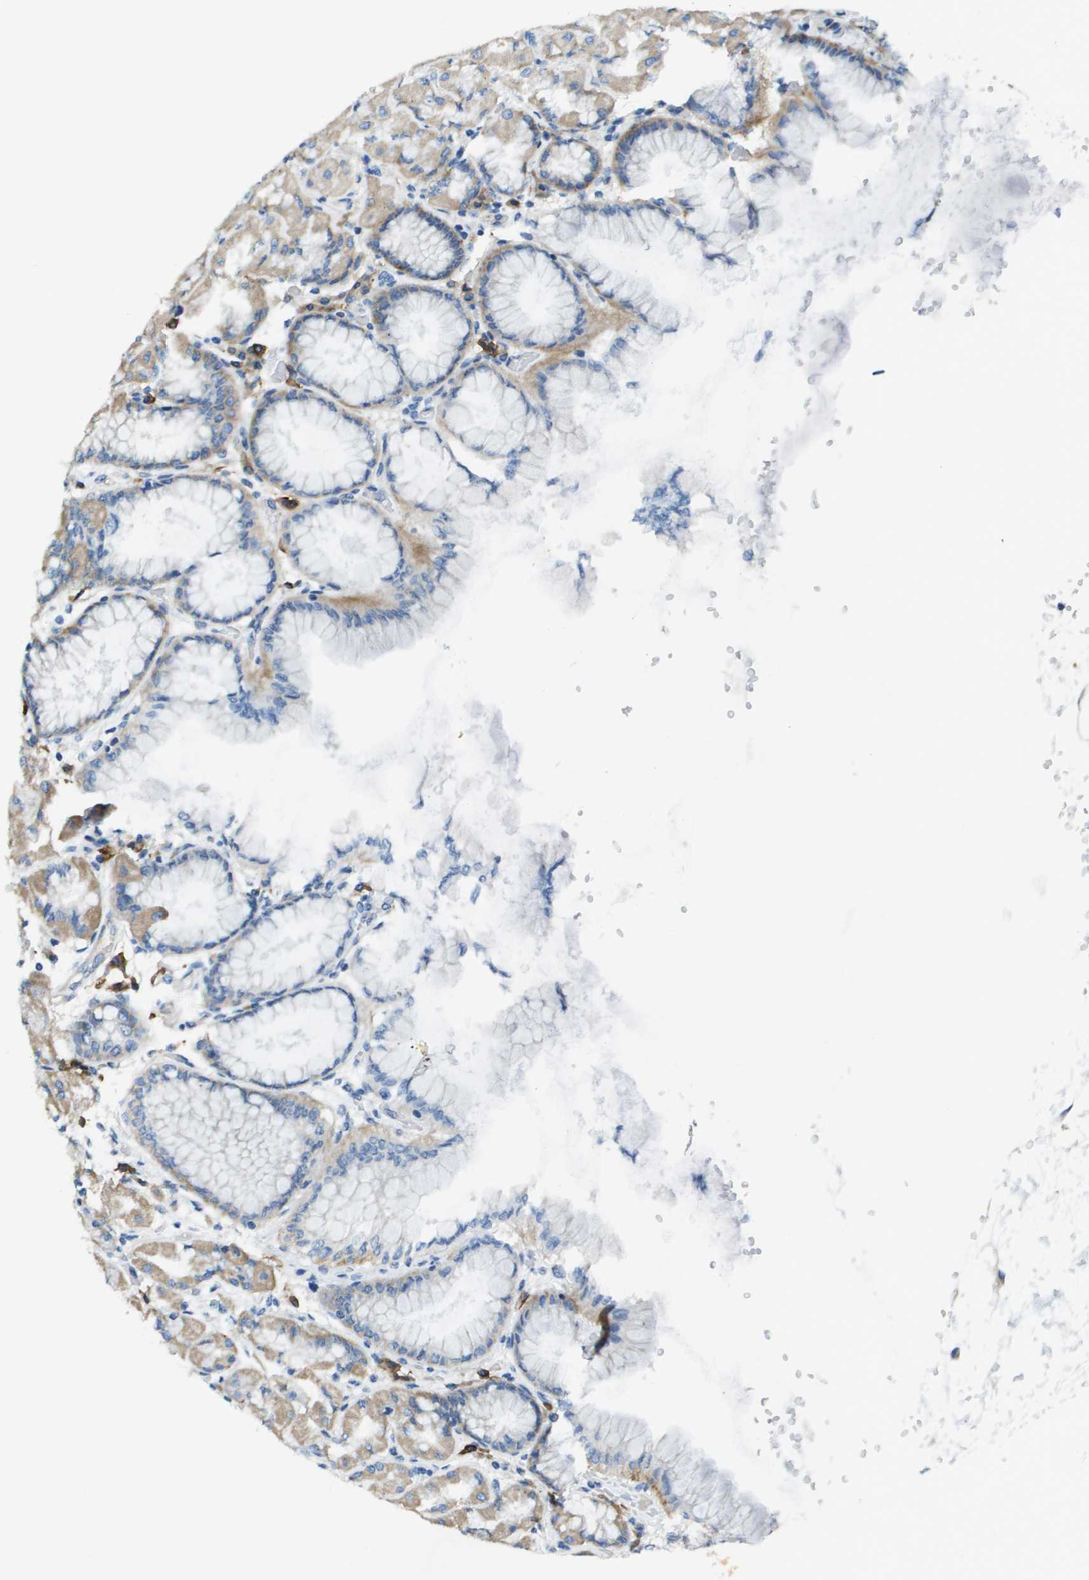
{"staining": {"intensity": "strong", "quantity": "<25%", "location": "cytoplasmic/membranous"}, "tissue": "stomach", "cell_type": "Glandular cells", "image_type": "normal", "snomed": [{"axis": "morphology", "description": "Normal tissue, NOS"}, {"axis": "topography", "description": "Stomach, upper"}], "caption": "Immunohistochemical staining of normal stomach displays <25% levels of strong cytoplasmic/membranous protein positivity in about <25% of glandular cells.", "gene": "SDC1", "patient": {"sex": "female", "age": 56}}